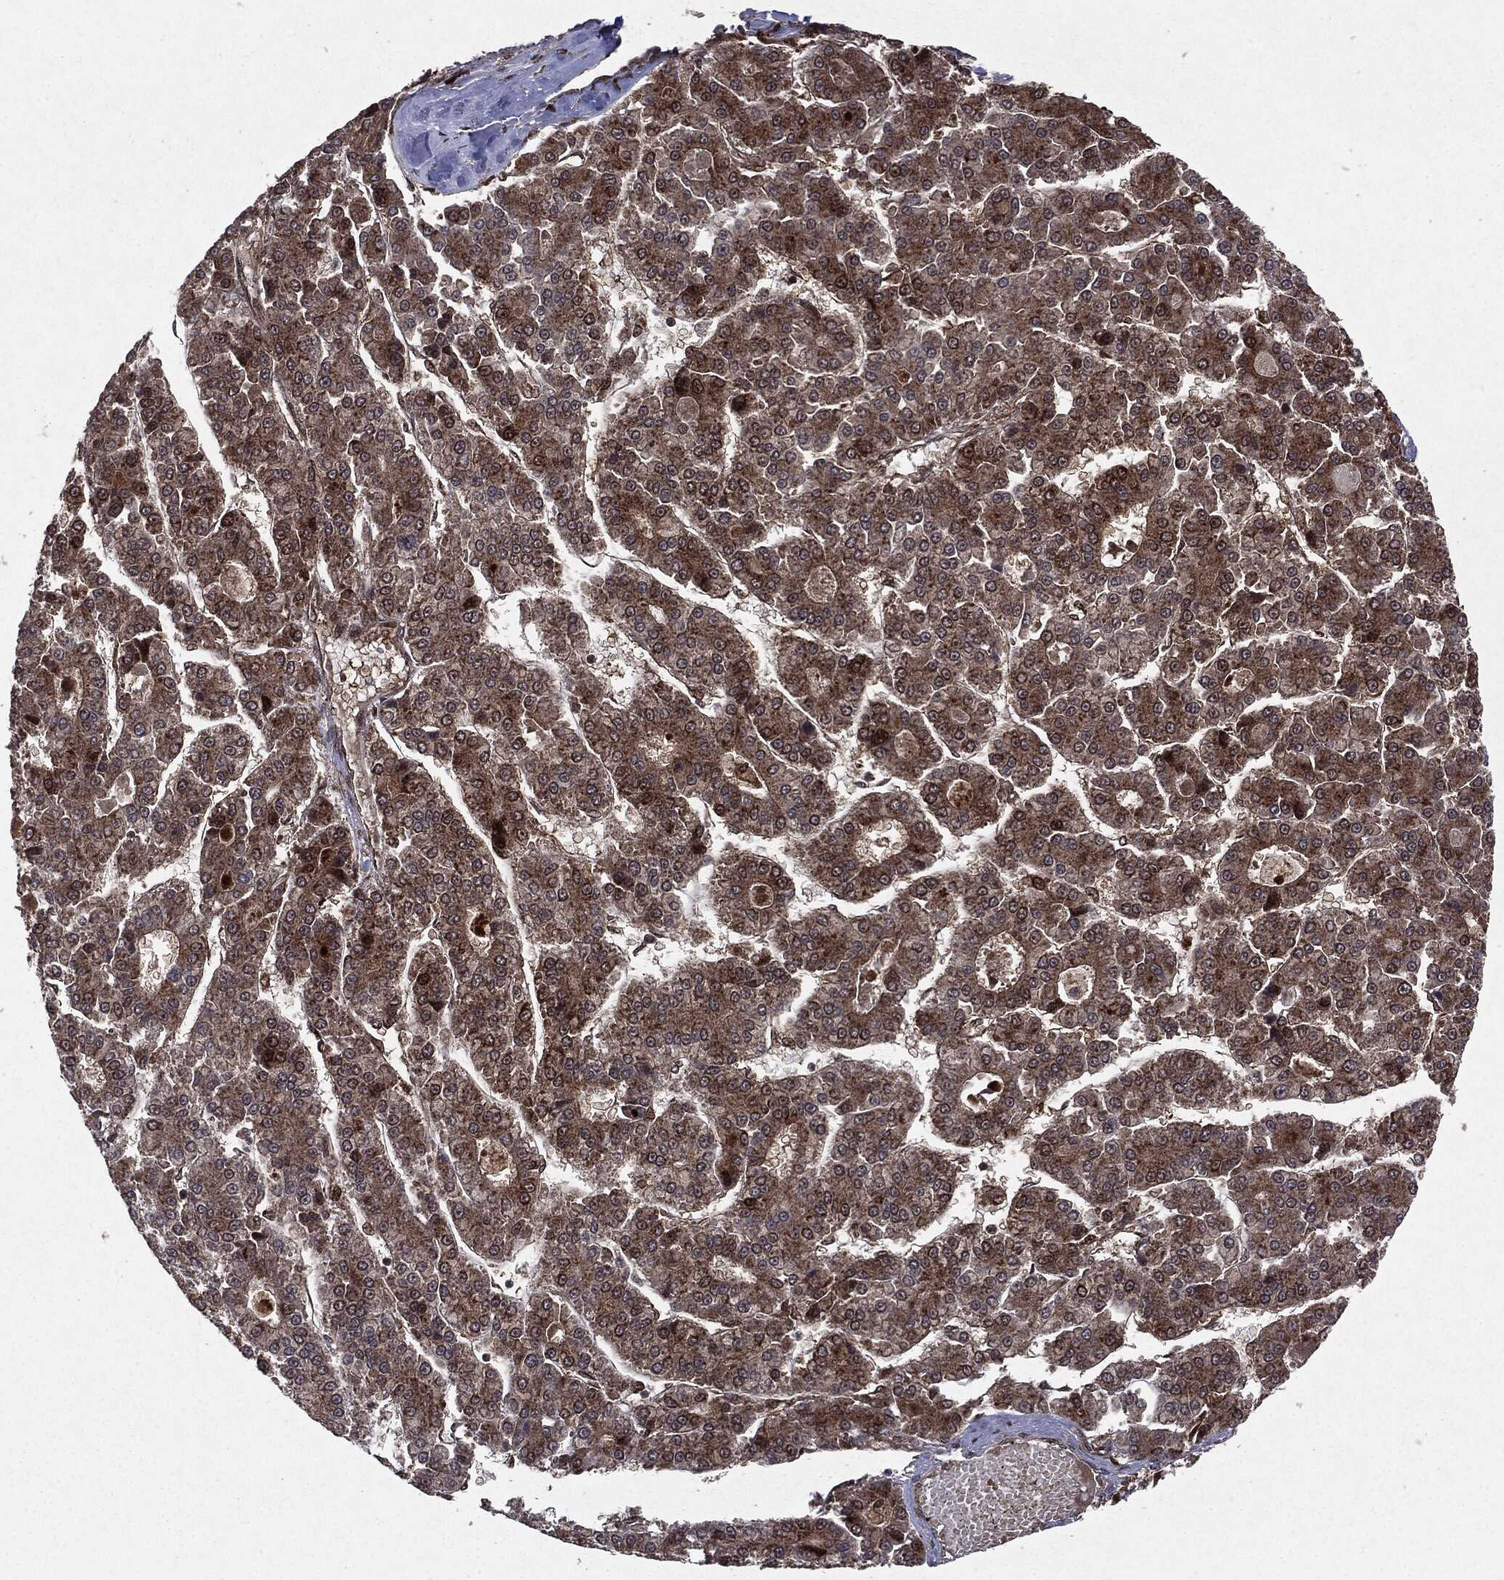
{"staining": {"intensity": "moderate", "quantity": "25%-75%", "location": "cytoplasmic/membranous"}, "tissue": "liver cancer", "cell_type": "Tumor cells", "image_type": "cancer", "snomed": [{"axis": "morphology", "description": "Carcinoma, Hepatocellular, NOS"}, {"axis": "topography", "description": "Liver"}], "caption": "This is an image of IHC staining of liver hepatocellular carcinoma, which shows moderate staining in the cytoplasmic/membranous of tumor cells.", "gene": "OTUB1", "patient": {"sex": "male", "age": 70}}